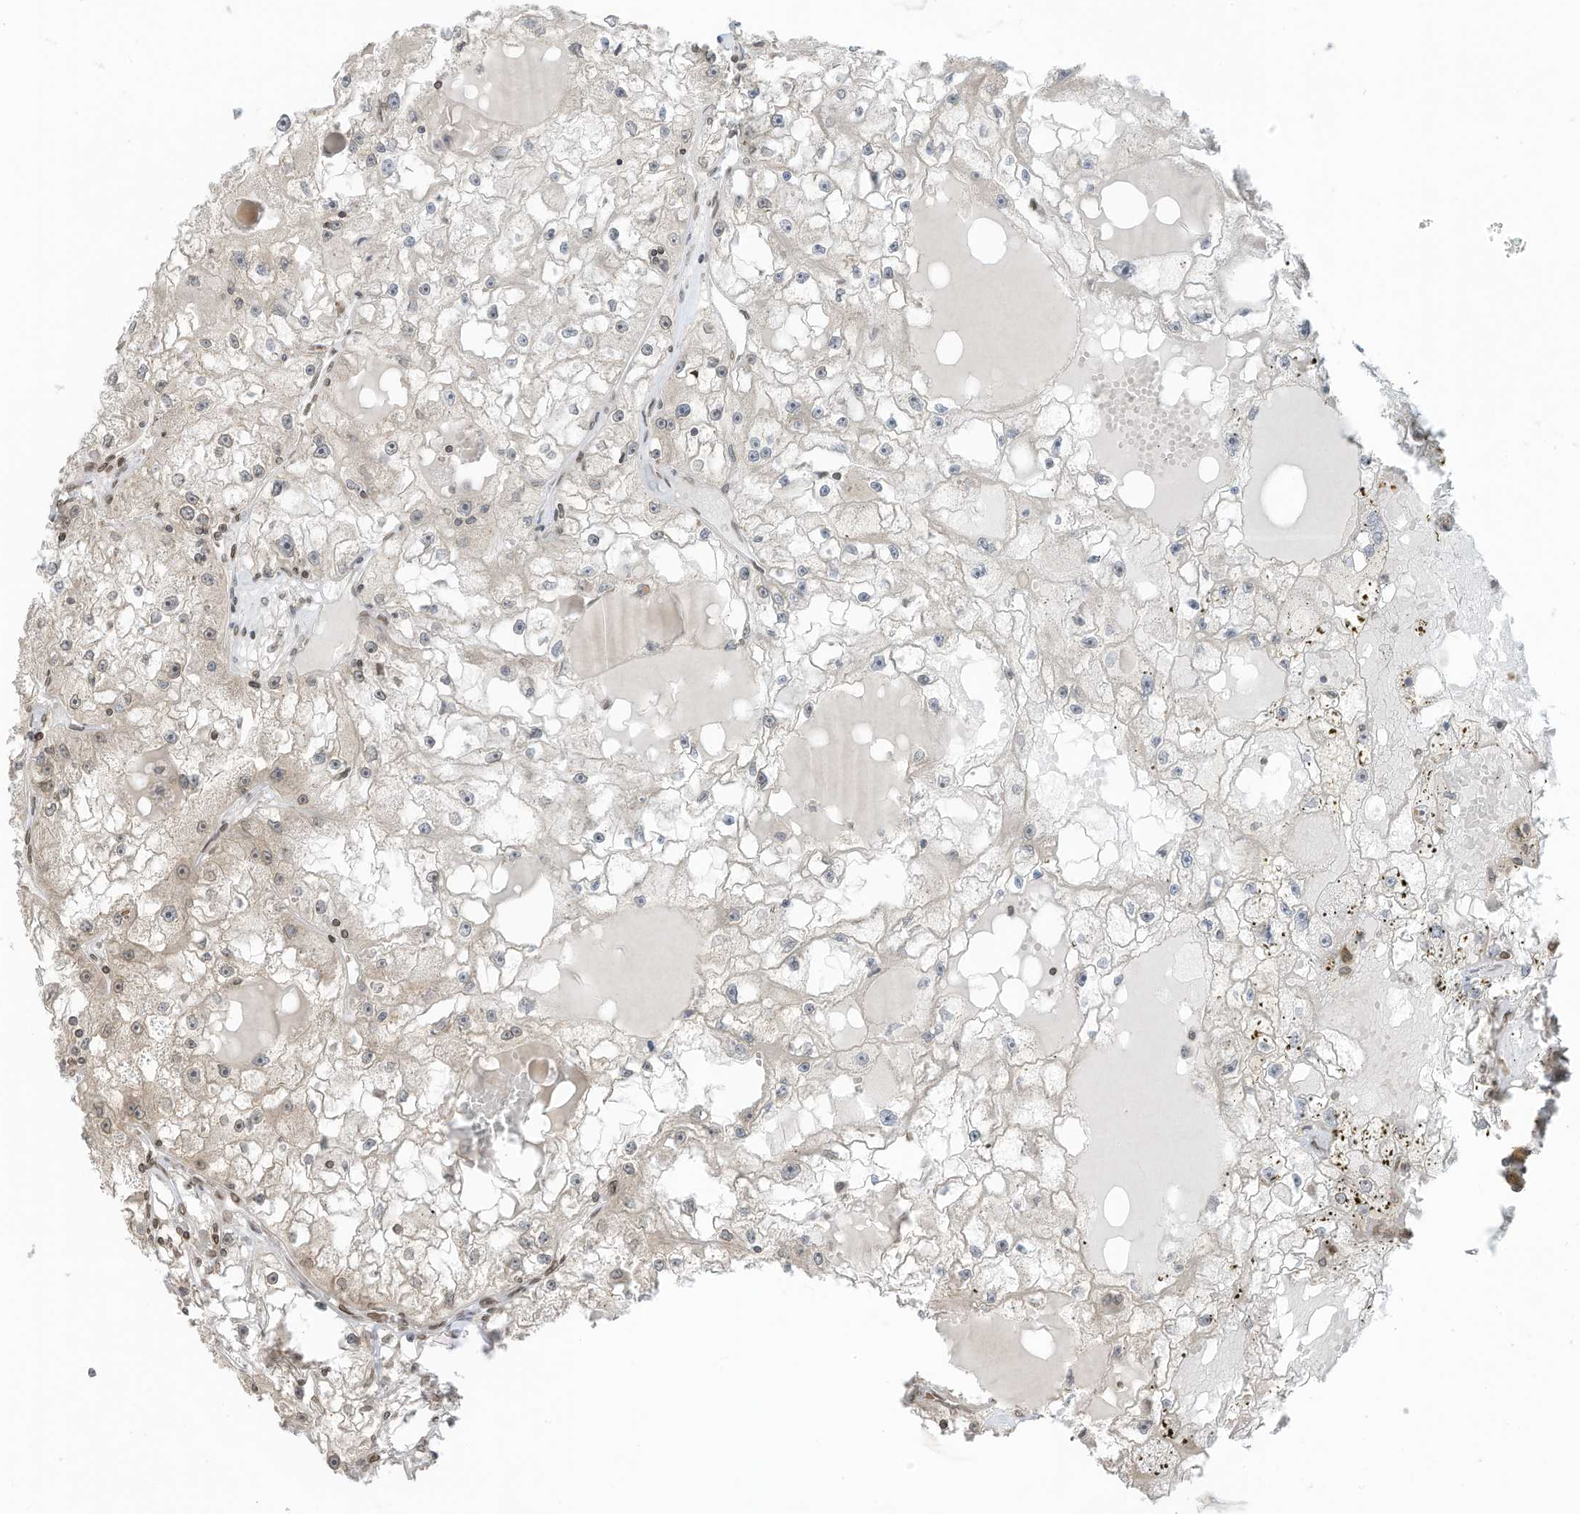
{"staining": {"intensity": "negative", "quantity": "none", "location": "none"}, "tissue": "renal cancer", "cell_type": "Tumor cells", "image_type": "cancer", "snomed": [{"axis": "morphology", "description": "Adenocarcinoma, NOS"}, {"axis": "topography", "description": "Kidney"}], "caption": "Micrograph shows no significant protein positivity in tumor cells of renal cancer.", "gene": "RABL3", "patient": {"sex": "male", "age": 56}}